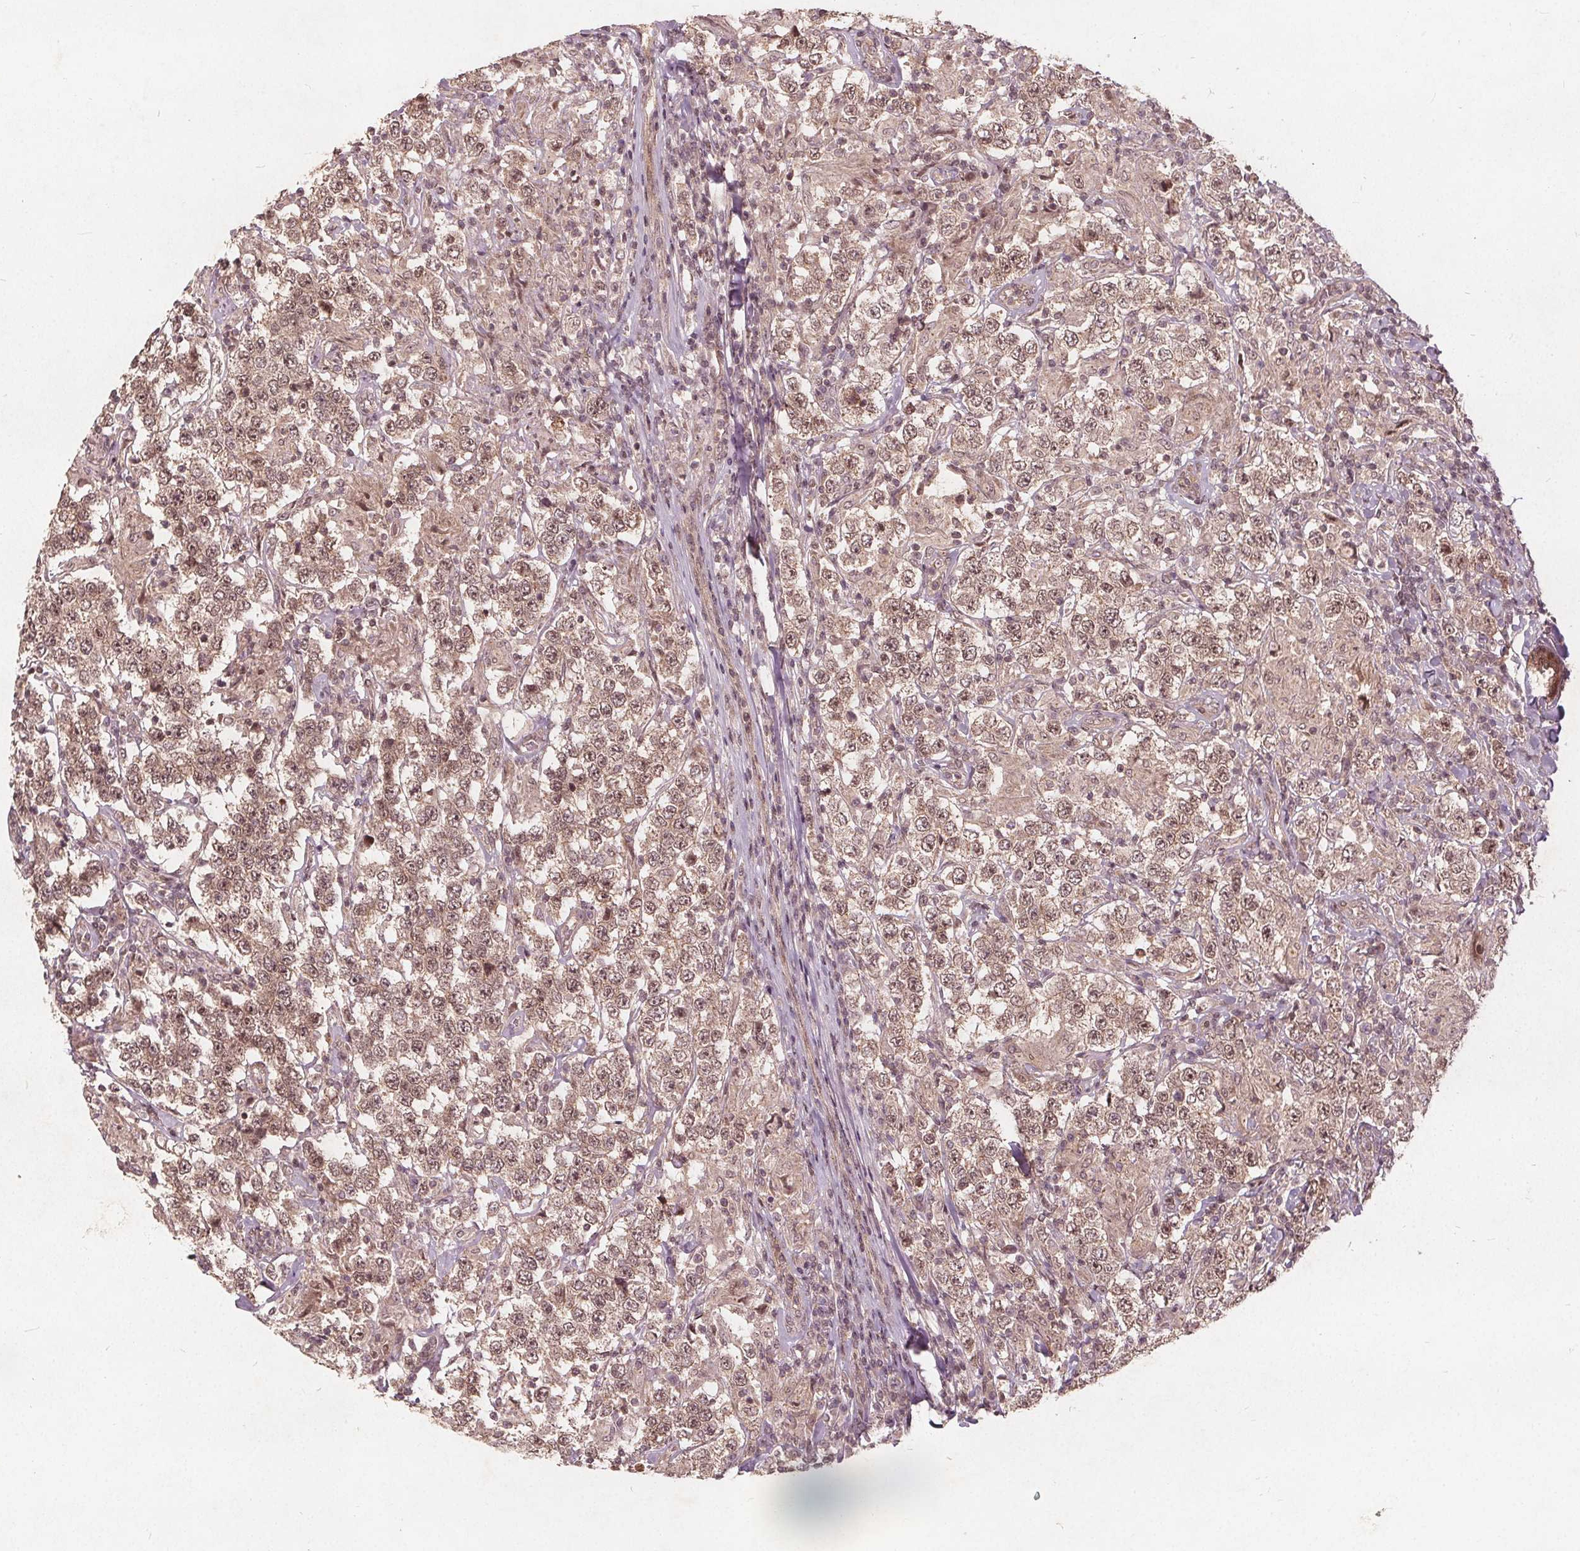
{"staining": {"intensity": "moderate", "quantity": ">75%", "location": "nuclear"}, "tissue": "testis cancer", "cell_type": "Tumor cells", "image_type": "cancer", "snomed": [{"axis": "morphology", "description": "Seminoma, NOS"}, {"axis": "morphology", "description": "Carcinoma, Embryonal, NOS"}, {"axis": "topography", "description": "Testis"}], "caption": "Seminoma (testis) was stained to show a protein in brown. There is medium levels of moderate nuclear staining in about >75% of tumor cells.", "gene": "PPP1CB", "patient": {"sex": "male", "age": 41}}